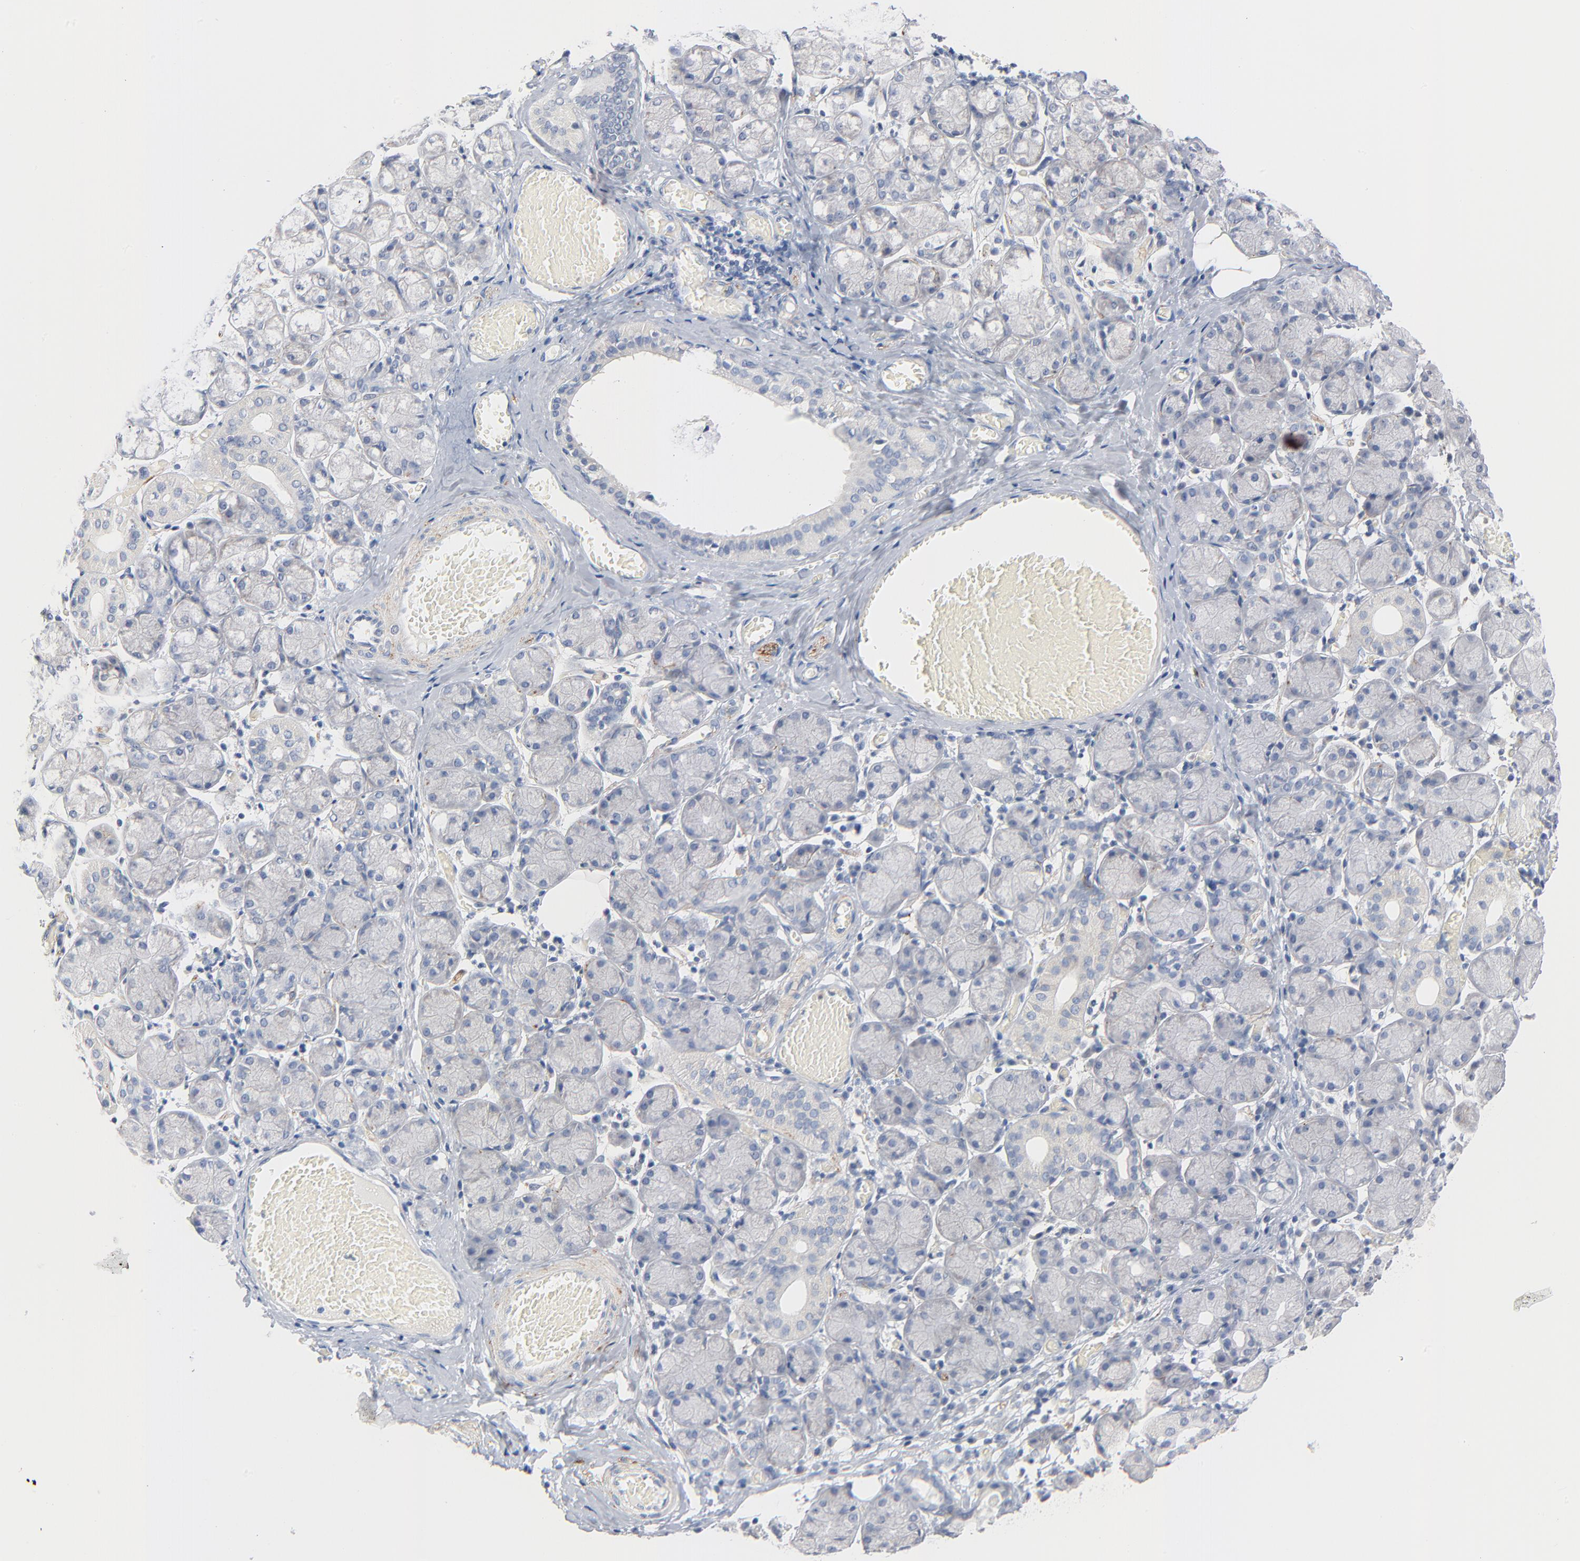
{"staining": {"intensity": "negative", "quantity": "none", "location": "none"}, "tissue": "salivary gland", "cell_type": "Glandular cells", "image_type": "normal", "snomed": [{"axis": "morphology", "description": "Normal tissue, NOS"}, {"axis": "topography", "description": "Salivary gland"}], "caption": "Image shows no significant protein staining in glandular cells of unremarkable salivary gland.", "gene": "IFT43", "patient": {"sex": "female", "age": 24}}